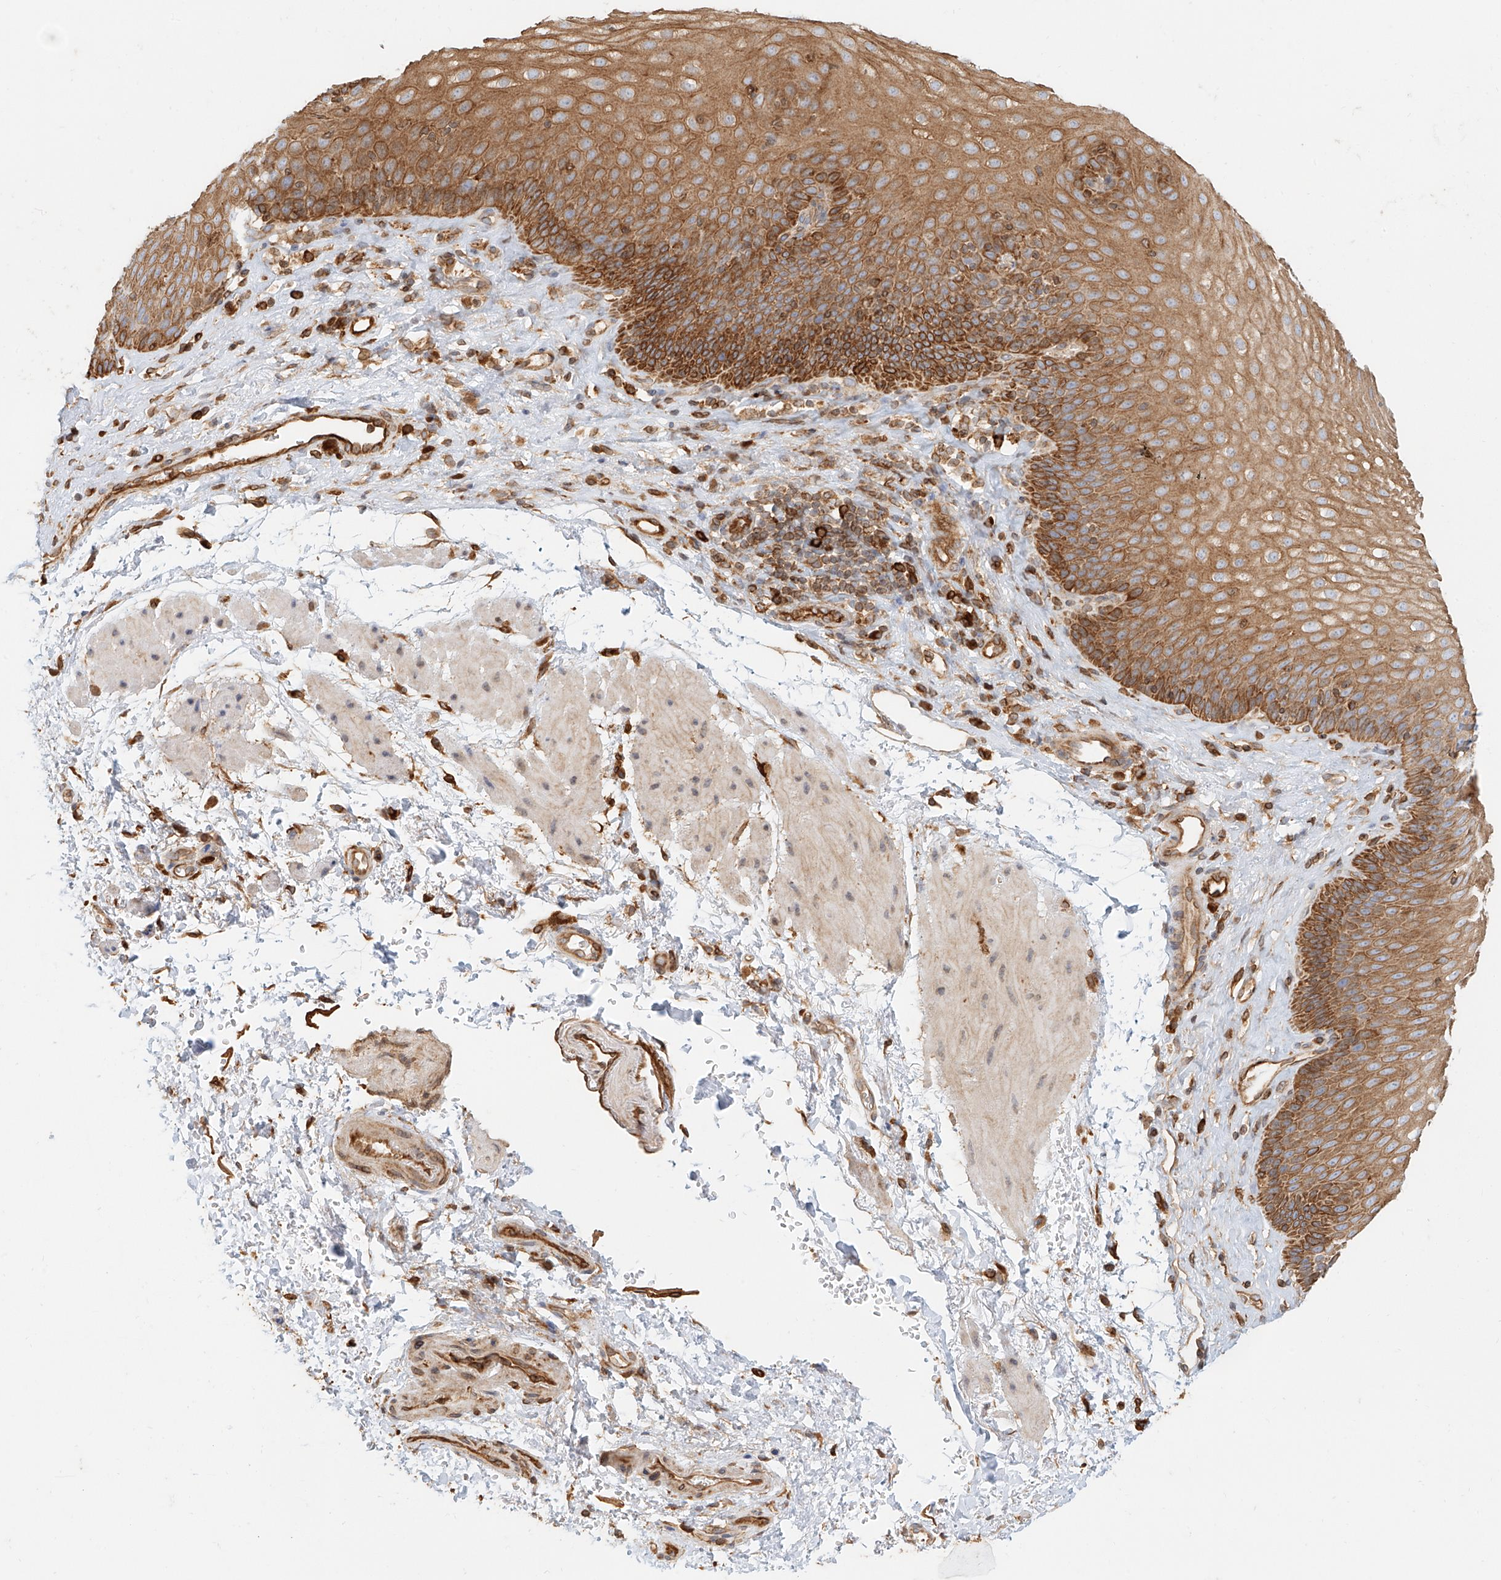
{"staining": {"intensity": "moderate", "quantity": ">75%", "location": "cytoplasmic/membranous"}, "tissue": "esophagus", "cell_type": "Squamous epithelial cells", "image_type": "normal", "snomed": [{"axis": "morphology", "description": "Normal tissue, NOS"}, {"axis": "topography", "description": "Esophagus"}], "caption": "Esophagus stained for a protein exhibits moderate cytoplasmic/membranous positivity in squamous epithelial cells. The staining was performed using DAB (3,3'-diaminobenzidine) to visualize the protein expression in brown, while the nuclei were stained in blue with hematoxylin (Magnification: 20x).", "gene": "DHRS7", "patient": {"sex": "female", "age": 66}}